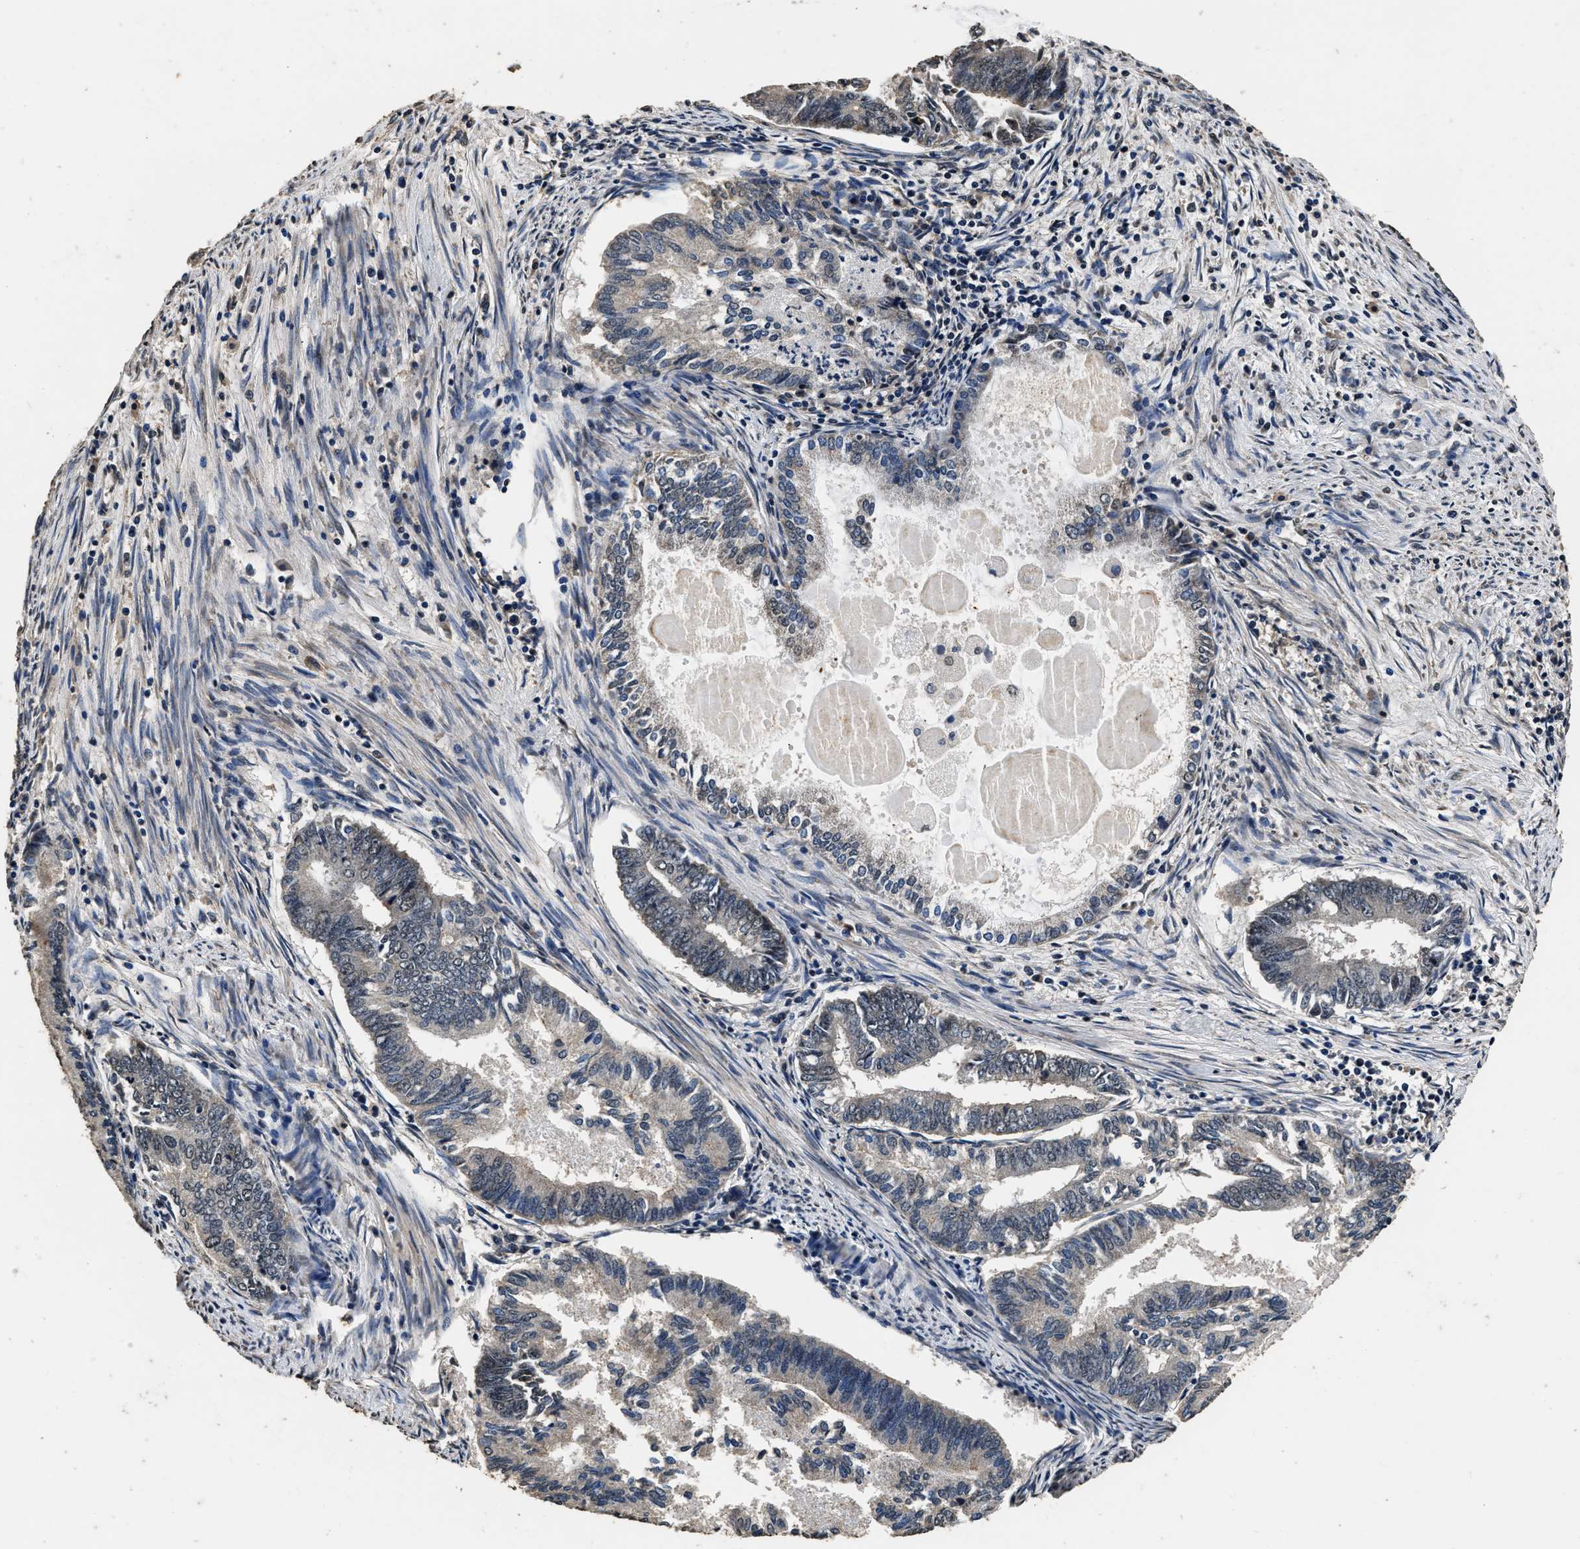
{"staining": {"intensity": "negative", "quantity": "none", "location": "none"}, "tissue": "endometrial cancer", "cell_type": "Tumor cells", "image_type": "cancer", "snomed": [{"axis": "morphology", "description": "Adenocarcinoma, NOS"}, {"axis": "topography", "description": "Endometrium"}], "caption": "Tumor cells are negative for protein expression in human endometrial adenocarcinoma.", "gene": "CSTF1", "patient": {"sex": "female", "age": 86}}